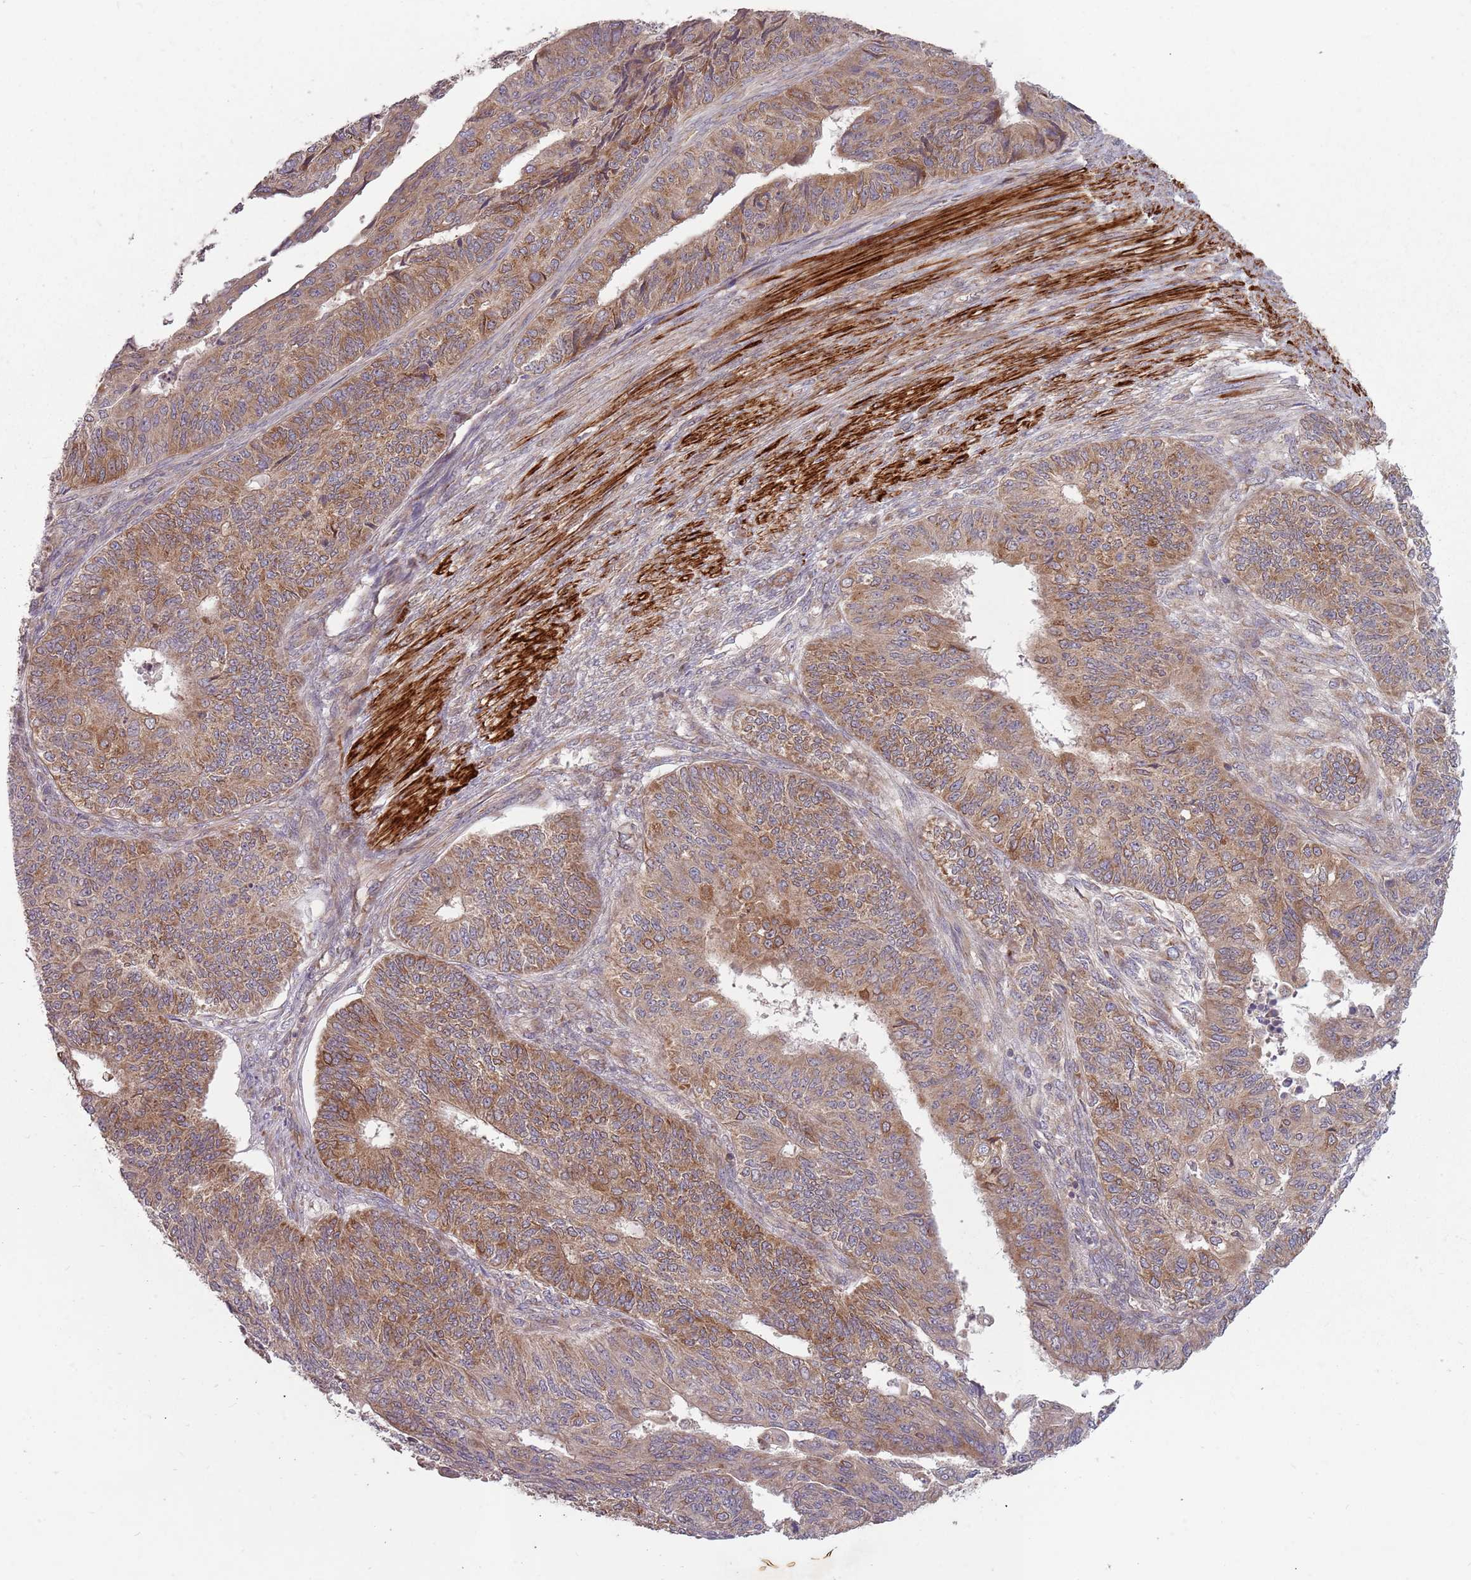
{"staining": {"intensity": "moderate", "quantity": ">75%", "location": "cytoplasmic/membranous"}, "tissue": "endometrial cancer", "cell_type": "Tumor cells", "image_type": "cancer", "snomed": [{"axis": "morphology", "description": "Adenocarcinoma, NOS"}, {"axis": "topography", "description": "Endometrium"}], "caption": "Human endometrial cancer (adenocarcinoma) stained with a brown dye shows moderate cytoplasmic/membranous positive staining in approximately >75% of tumor cells.", "gene": "PLD6", "patient": {"sex": "female", "age": 32}}